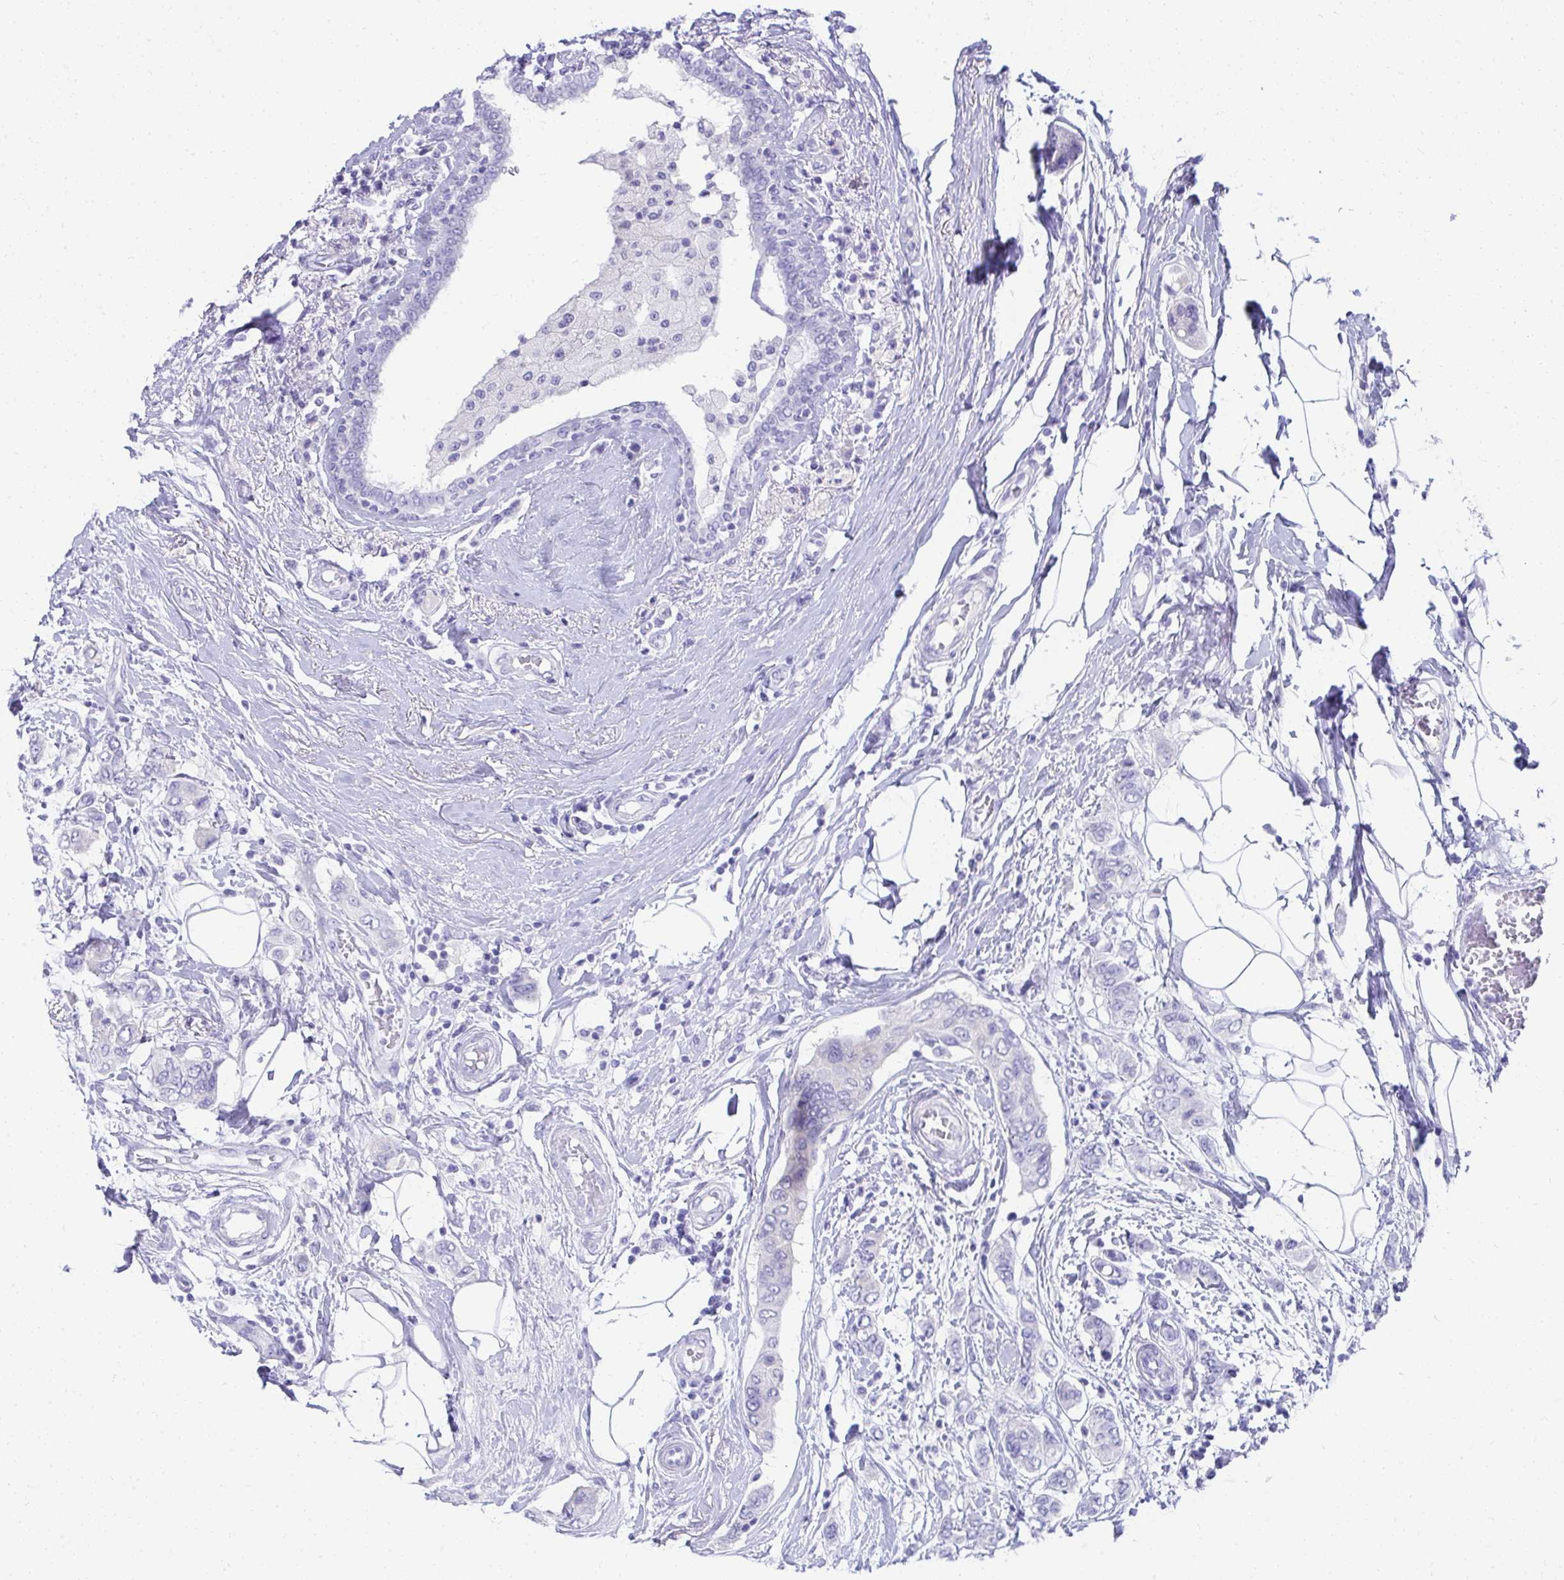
{"staining": {"intensity": "negative", "quantity": "none", "location": "none"}, "tissue": "breast cancer", "cell_type": "Tumor cells", "image_type": "cancer", "snomed": [{"axis": "morphology", "description": "Lobular carcinoma"}, {"axis": "topography", "description": "Breast"}], "caption": "Breast cancer was stained to show a protein in brown. There is no significant staining in tumor cells. (DAB (3,3'-diaminobenzidine) immunohistochemistry (IHC), high magnification).", "gene": "SEC14L3", "patient": {"sex": "female", "age": 51}}